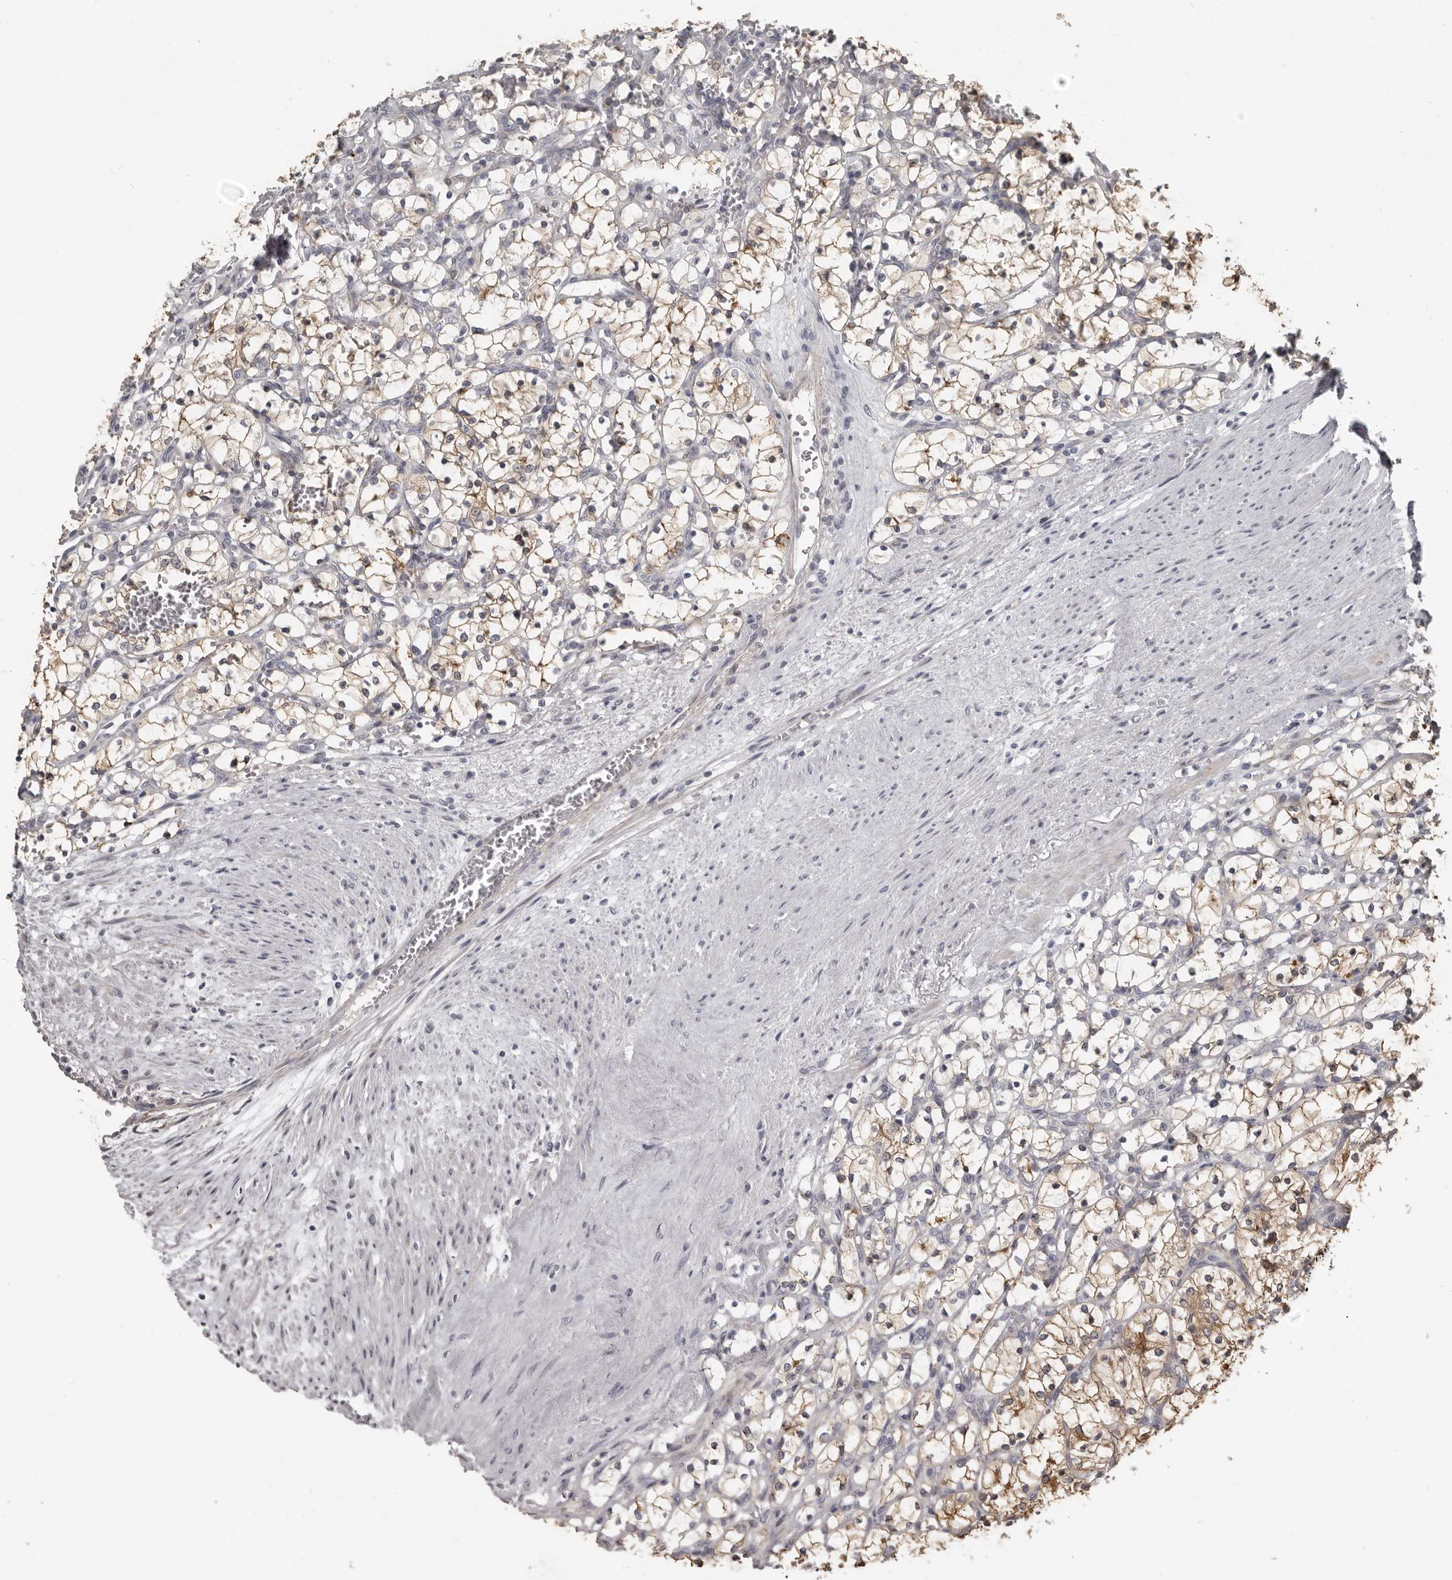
{"staining": {"intensity": "weak", "quantity": ">75%", "location": "cytoplasmic/membranous"}, "tissue": "renal cancer", "cell_type": "Tumor cells", "image_type": "cancer", "snomed": [{"axis": "morphology", "description": "Adenocarcinoma, NOS"}, {"axis": "topography", "description": "Kidney"}], "caption": "Protein expression analysis of adenocarcinoma (renal) exhibits weak cytoplasmic/membranous expression in about >75% of tumor cells.", "gene": "KCNJ8", "patient": {"sex": "female", "age": 69}}